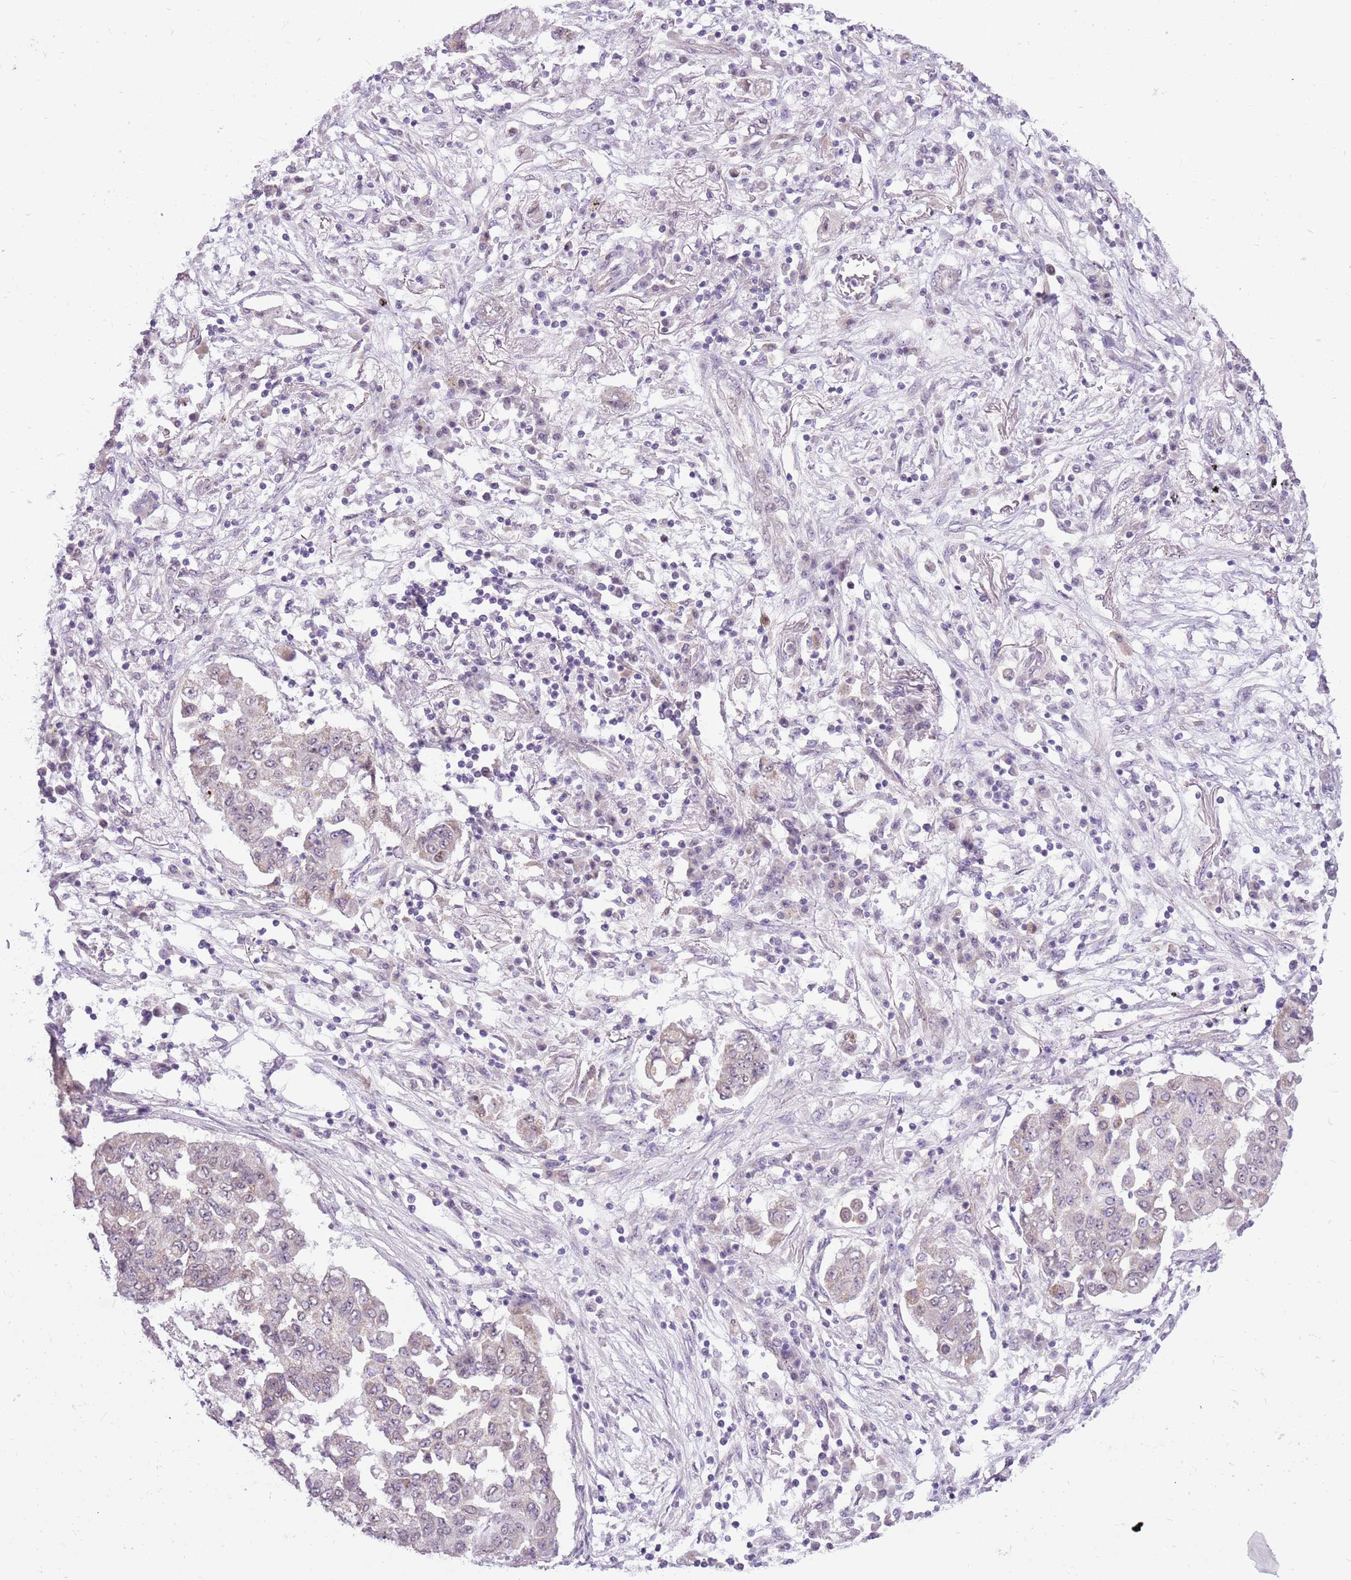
{"staining": {"intensity": "negative", "quantity": "none", "location": "none"}, "tissue": "lung cancer", "cell_type": "Tumor cells", "image_type": "cancer", "snomed": [{"axis": "morphology", "description": "Squamous cell carcinoma, NOS"}, {"axis": "topography", "description": "Lung"}], "caption": "IHC photomicrograph of neoplastic tissue: lung cancer (squamous cell carcinoma) stained with DAB demonstrates no significant protein positivity in tumor cells.", "gene": "FAM120C", "patient": {"sex": "male", "age": 74}}